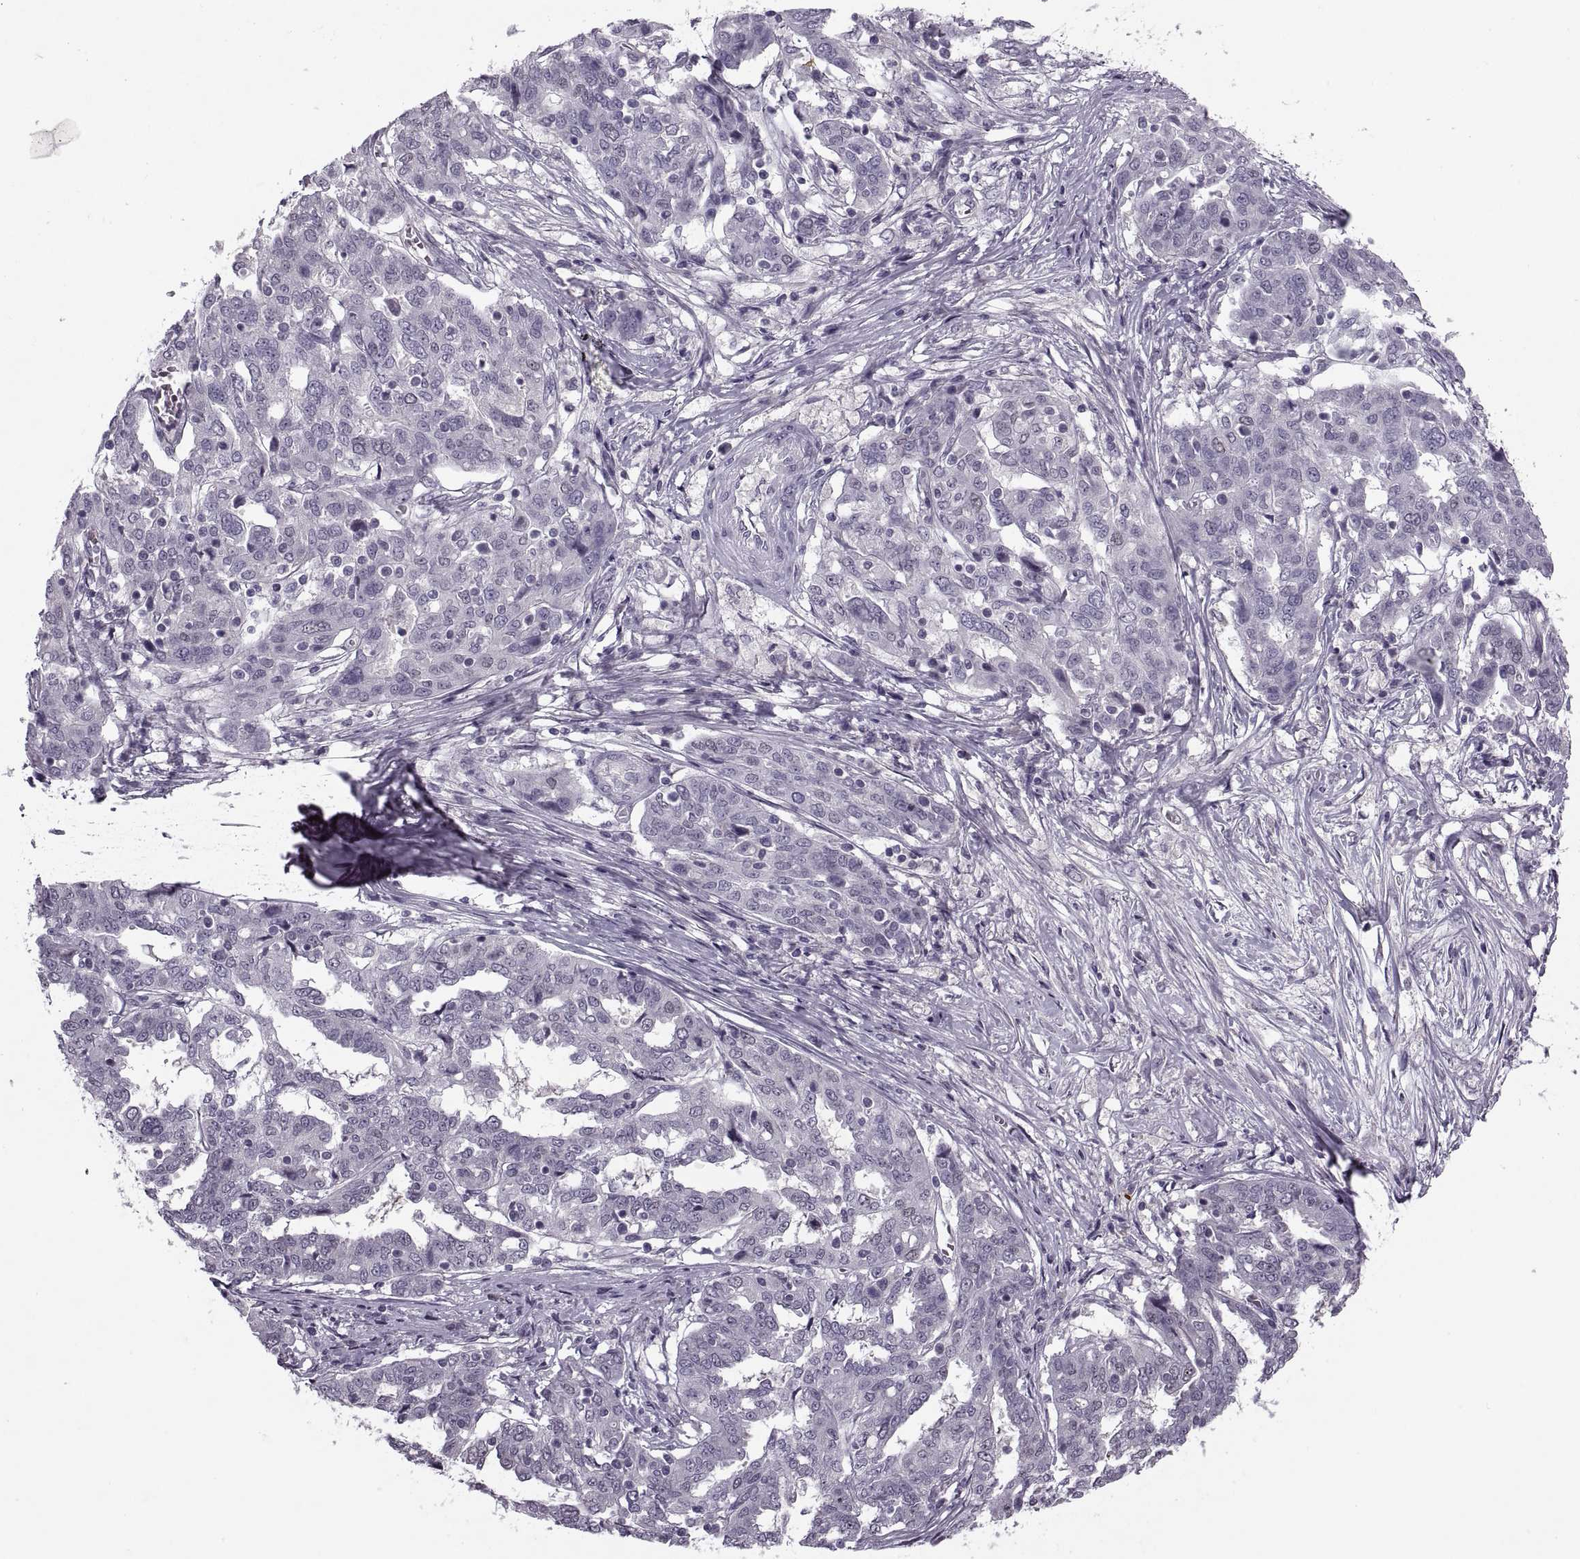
{"staining": {"intensity": "negative", "quantity": "none", "location": "none"}, "tissue": "ovarian cancer", "cell_type": "Tumor cells", "image_type": "cancer", "snomed": [{"axis": "morphology", "description": "Cystadenocarcinoma, serous, NOS"}, {"axis": "topography", "description": "Ovary"}], "caption": "Immunohistochemistry micrograph of human ovarian cancer stained for a protein (brown), which displays no staining in tumor cells.", "gene": "CACNA1F", "patient": {"sex": "female", "age": 67}}